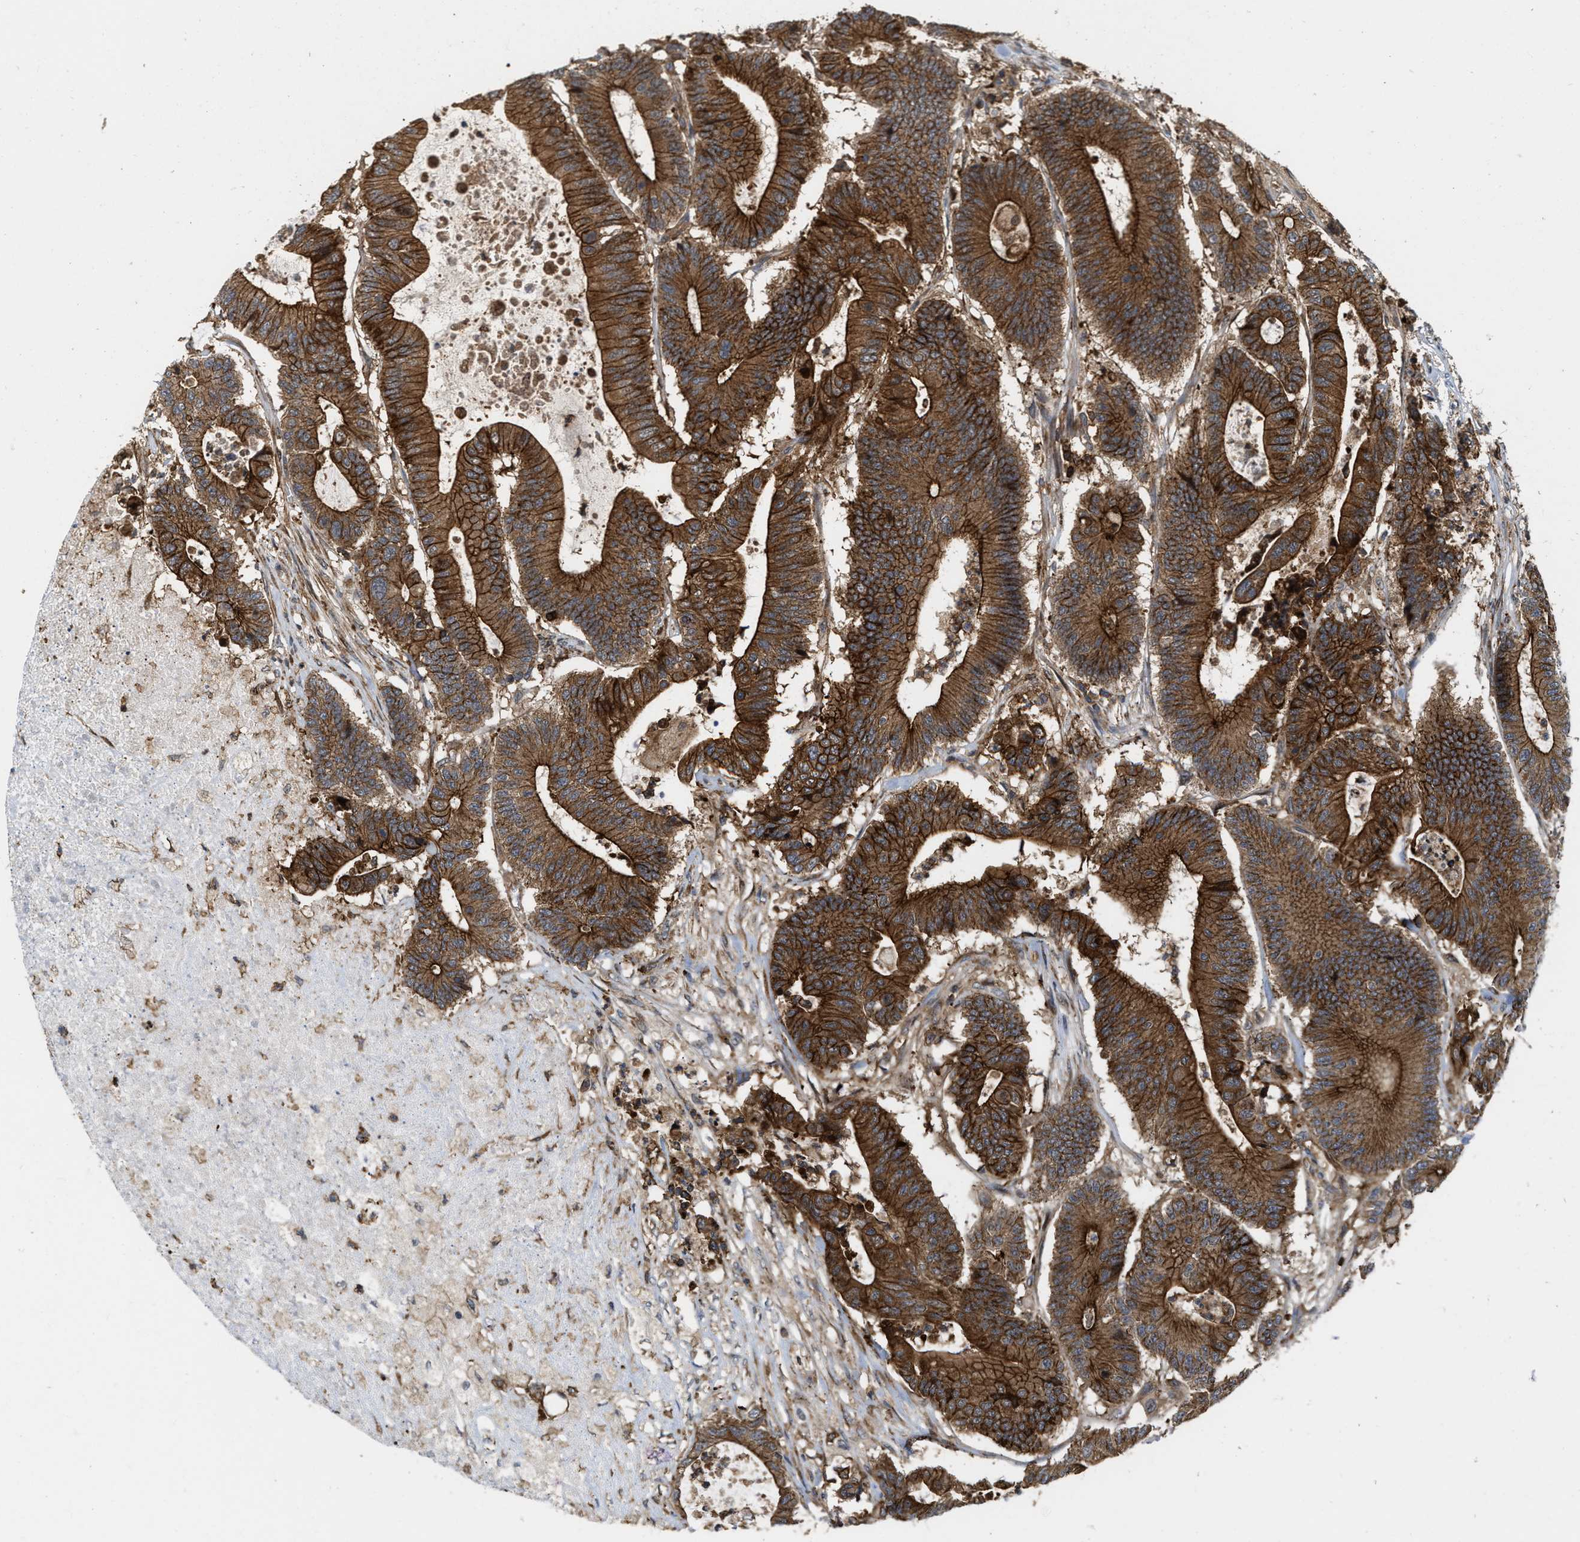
{"staining": {"intensity": "strong", "quantity": ">75%", "location": "cytoplasmic/membranous"}, "tissue": "colorectal cancer", "cell_type": "Tumor cells", "image_type": "cancer", "snomed": [{"axis": "morphology", "description": "Adenocarcinoma, NOS"}, {"axis": "topography", "description": "Colon"}], "caption": "Colorectal cancer (adenocarcinoma) stained with DAB immunohistochemistry (IHC) demonstrates high levels of strong cytoplasmic/membranous positivity in approximately >75% of tumor cells. The staining is performed using DAB brown chromogen to label protein expression. The nuclei are counter-stained blue using hematoxylin.", "gene": "IQCE", "patient": {"sex": "female", "age": 84}}